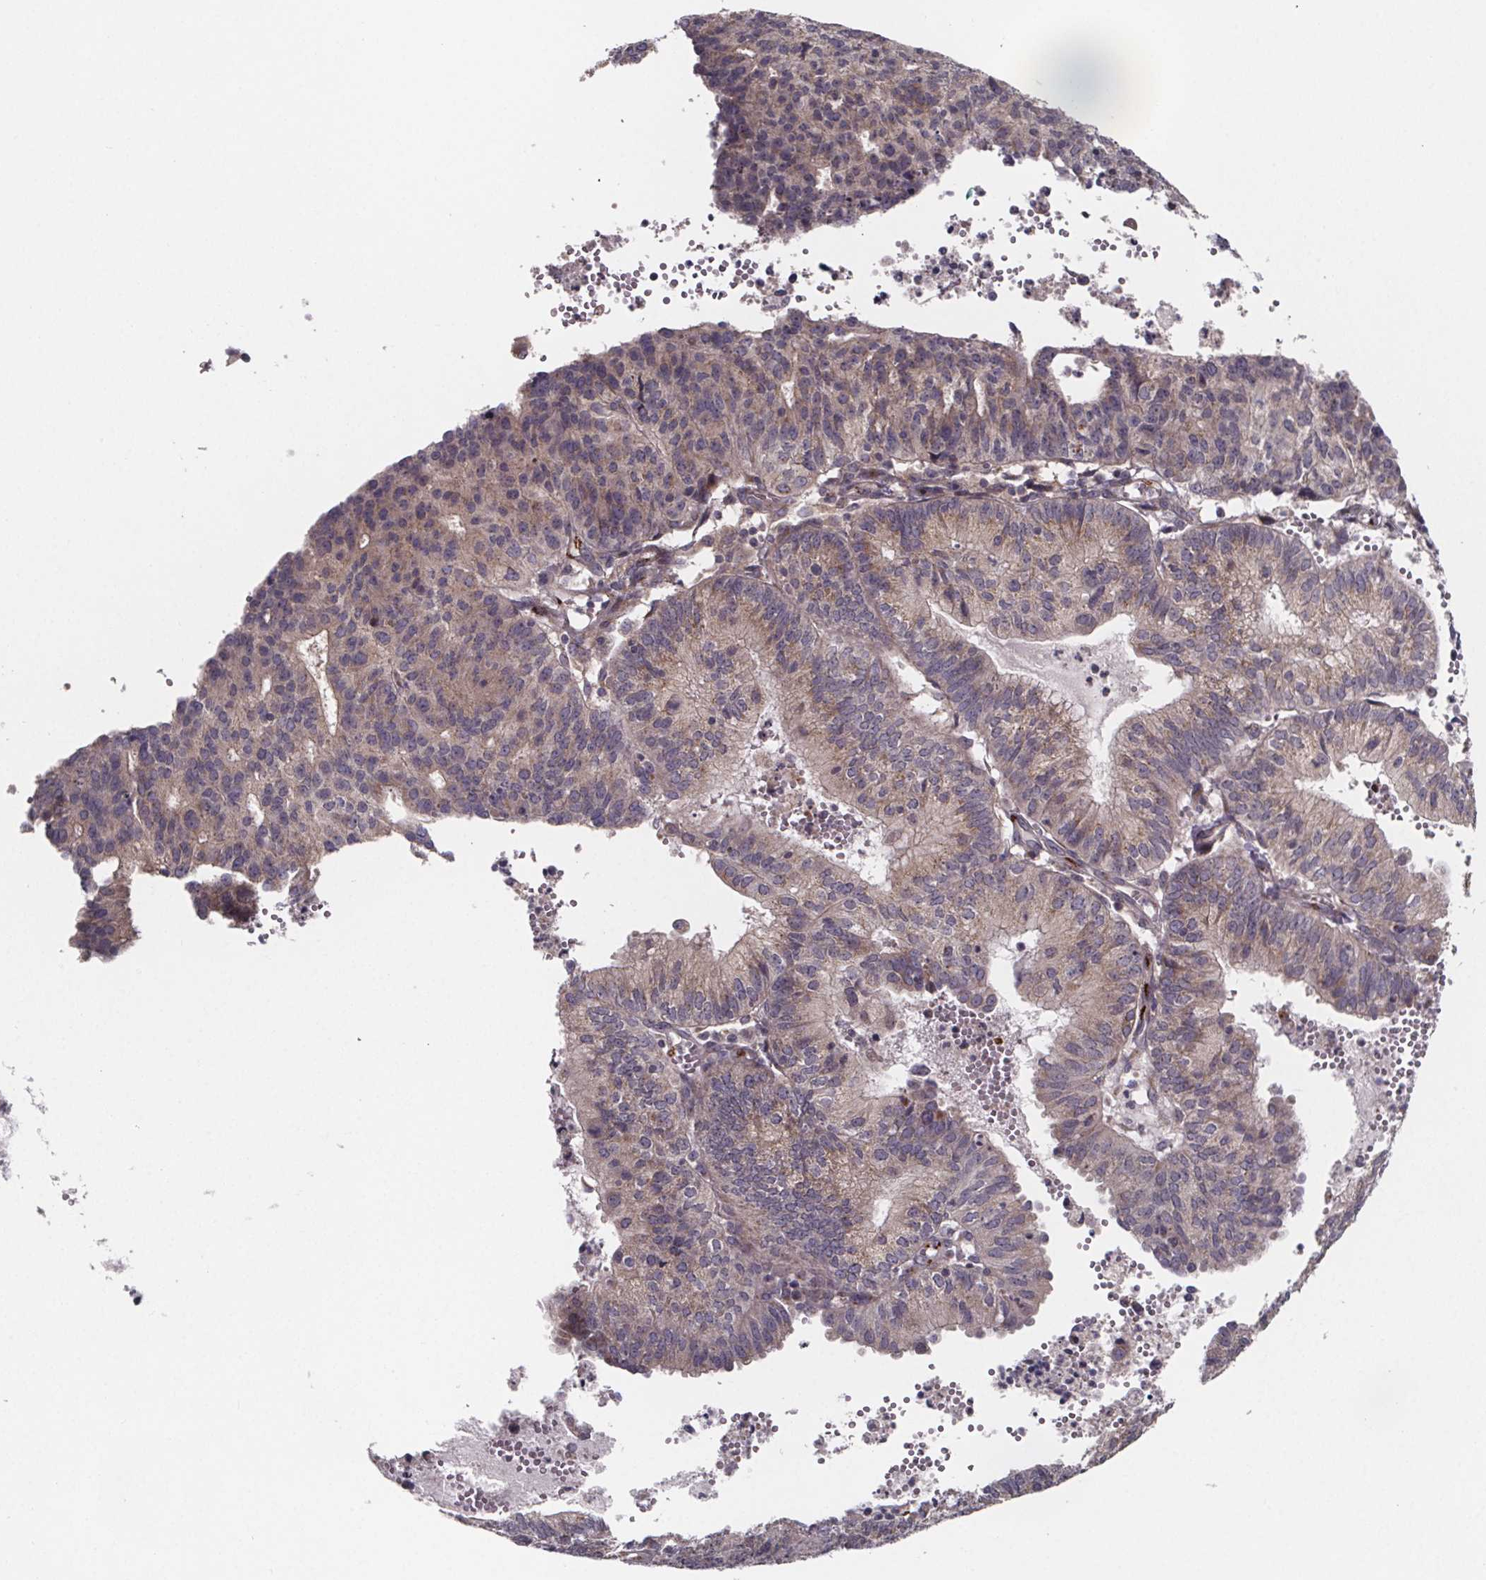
{"staining": {"intensity": "weak", "quantity": "<25%", "location": "cytoplasmic/membranous"}, "tissue": "endometrial cancer", "cell_type": "Tumor cells", "image_type": "cancer", "snomed": [{"axis": "morphology", "description": "Adenocarcinoma, NOS"}, {"axis": "topography", "description": "Endometrium"}], "caption": "Immunohistochemical staining of endometrial cancer (adenocarcinoma) shows no significant staining in tumor cells.", "gene": "NDST1", "patient": {"sex": "female", "age": 82}}